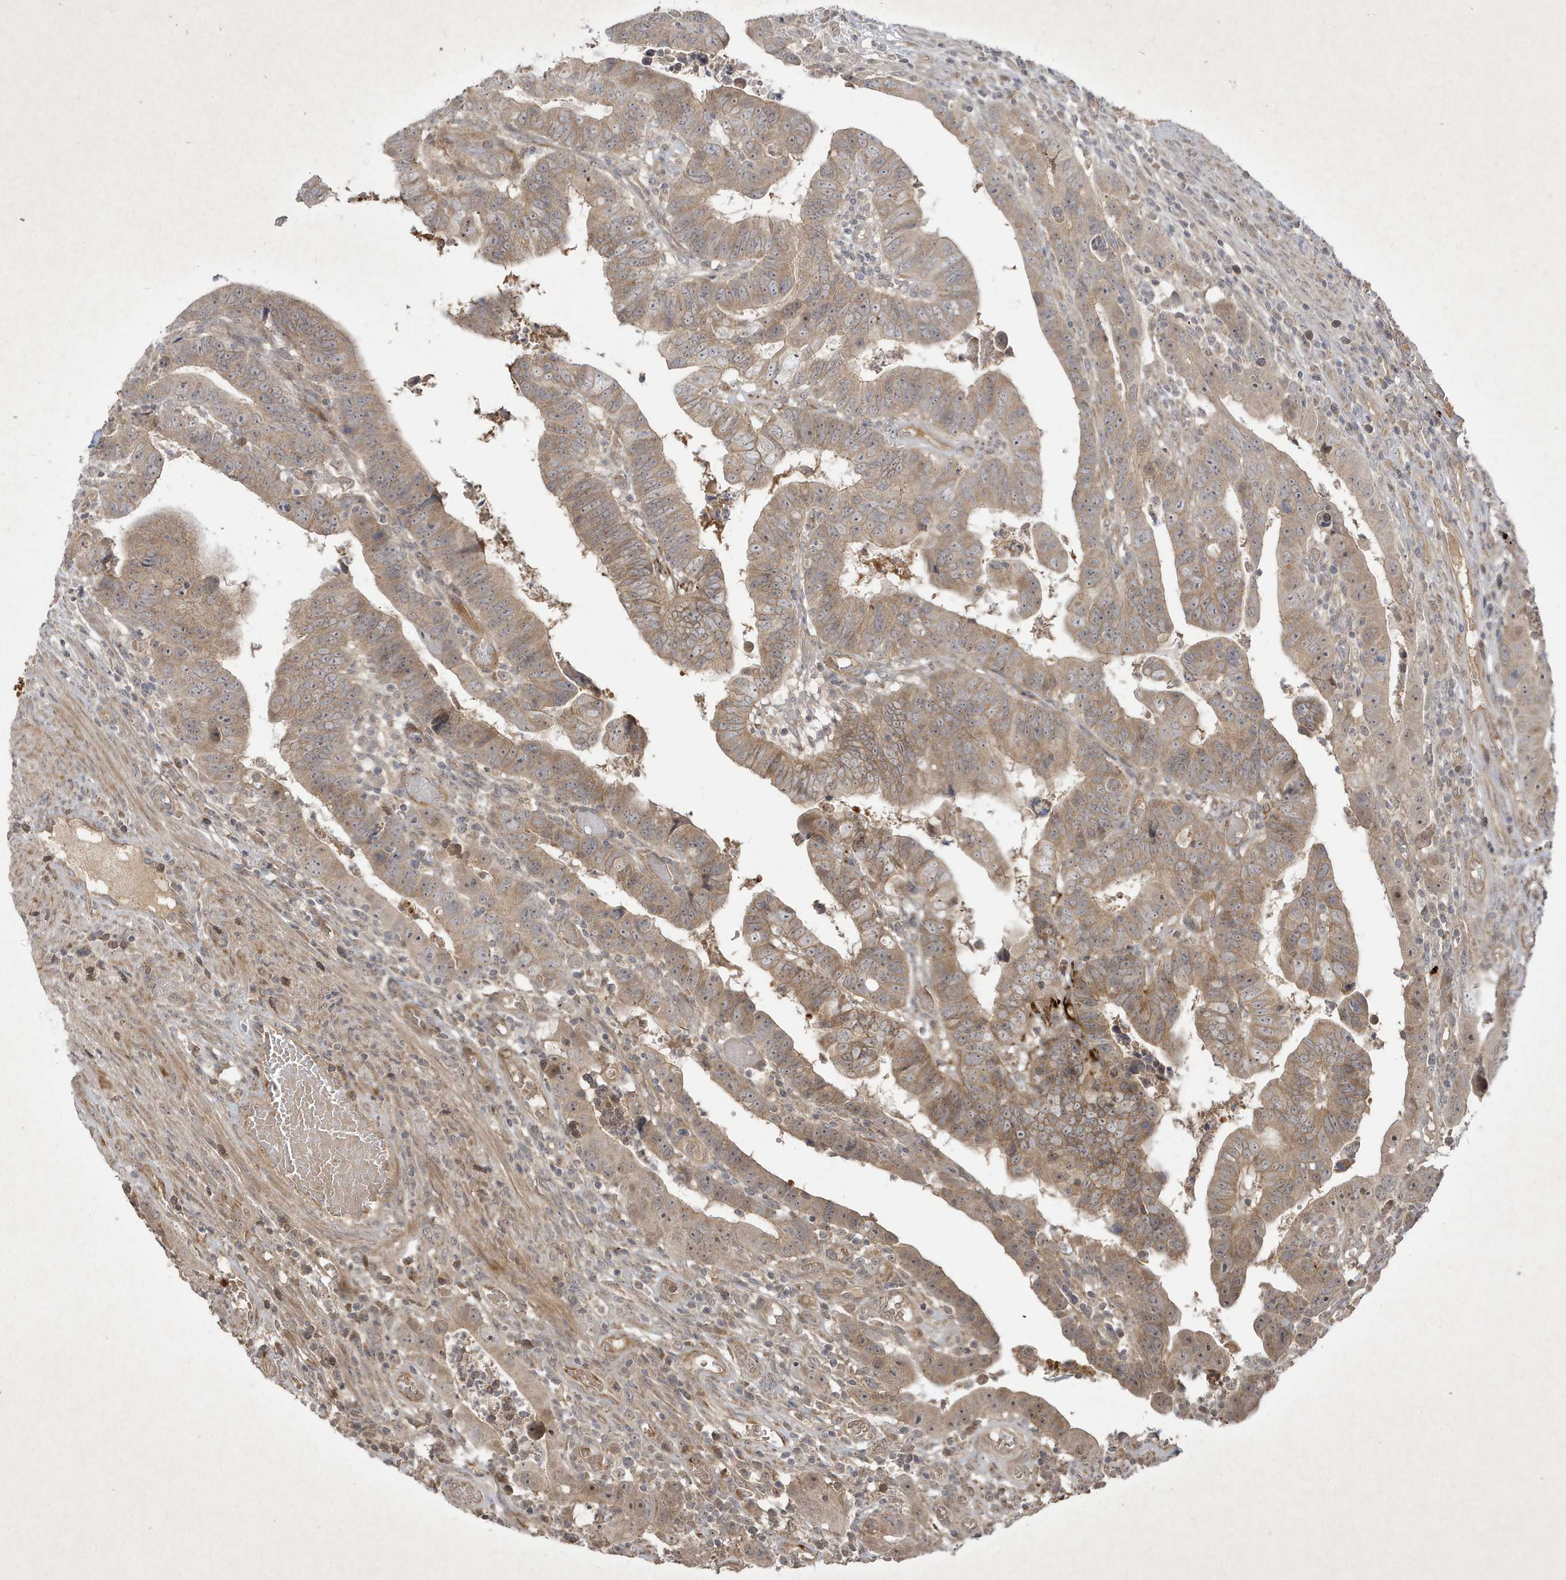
{"staining": {"intensity": "weak", "quantity": ">75%", "location": "cytoplasmic/membranous"}, "tissue": "colorectal cancer", "cell_type": "Tumor cells", "image_type": "cancer", "snomed": [{"axis": "morphology", "description": "Normal tissue, NOS"}, {"axis": "morphology", "description": "Adenocarcinoma, NOS"}, {"axis": "topography", "description": "Rectum"}], "caption": "A high-resolution image shows IHC staining of adenocarcinoma (colorectal), which reveals weak cytoplasmic/membranous positivity in approximately >75% of tumor cells.", "gene": "FAM83C", "patient": {"sex": "female", "age": 65}}